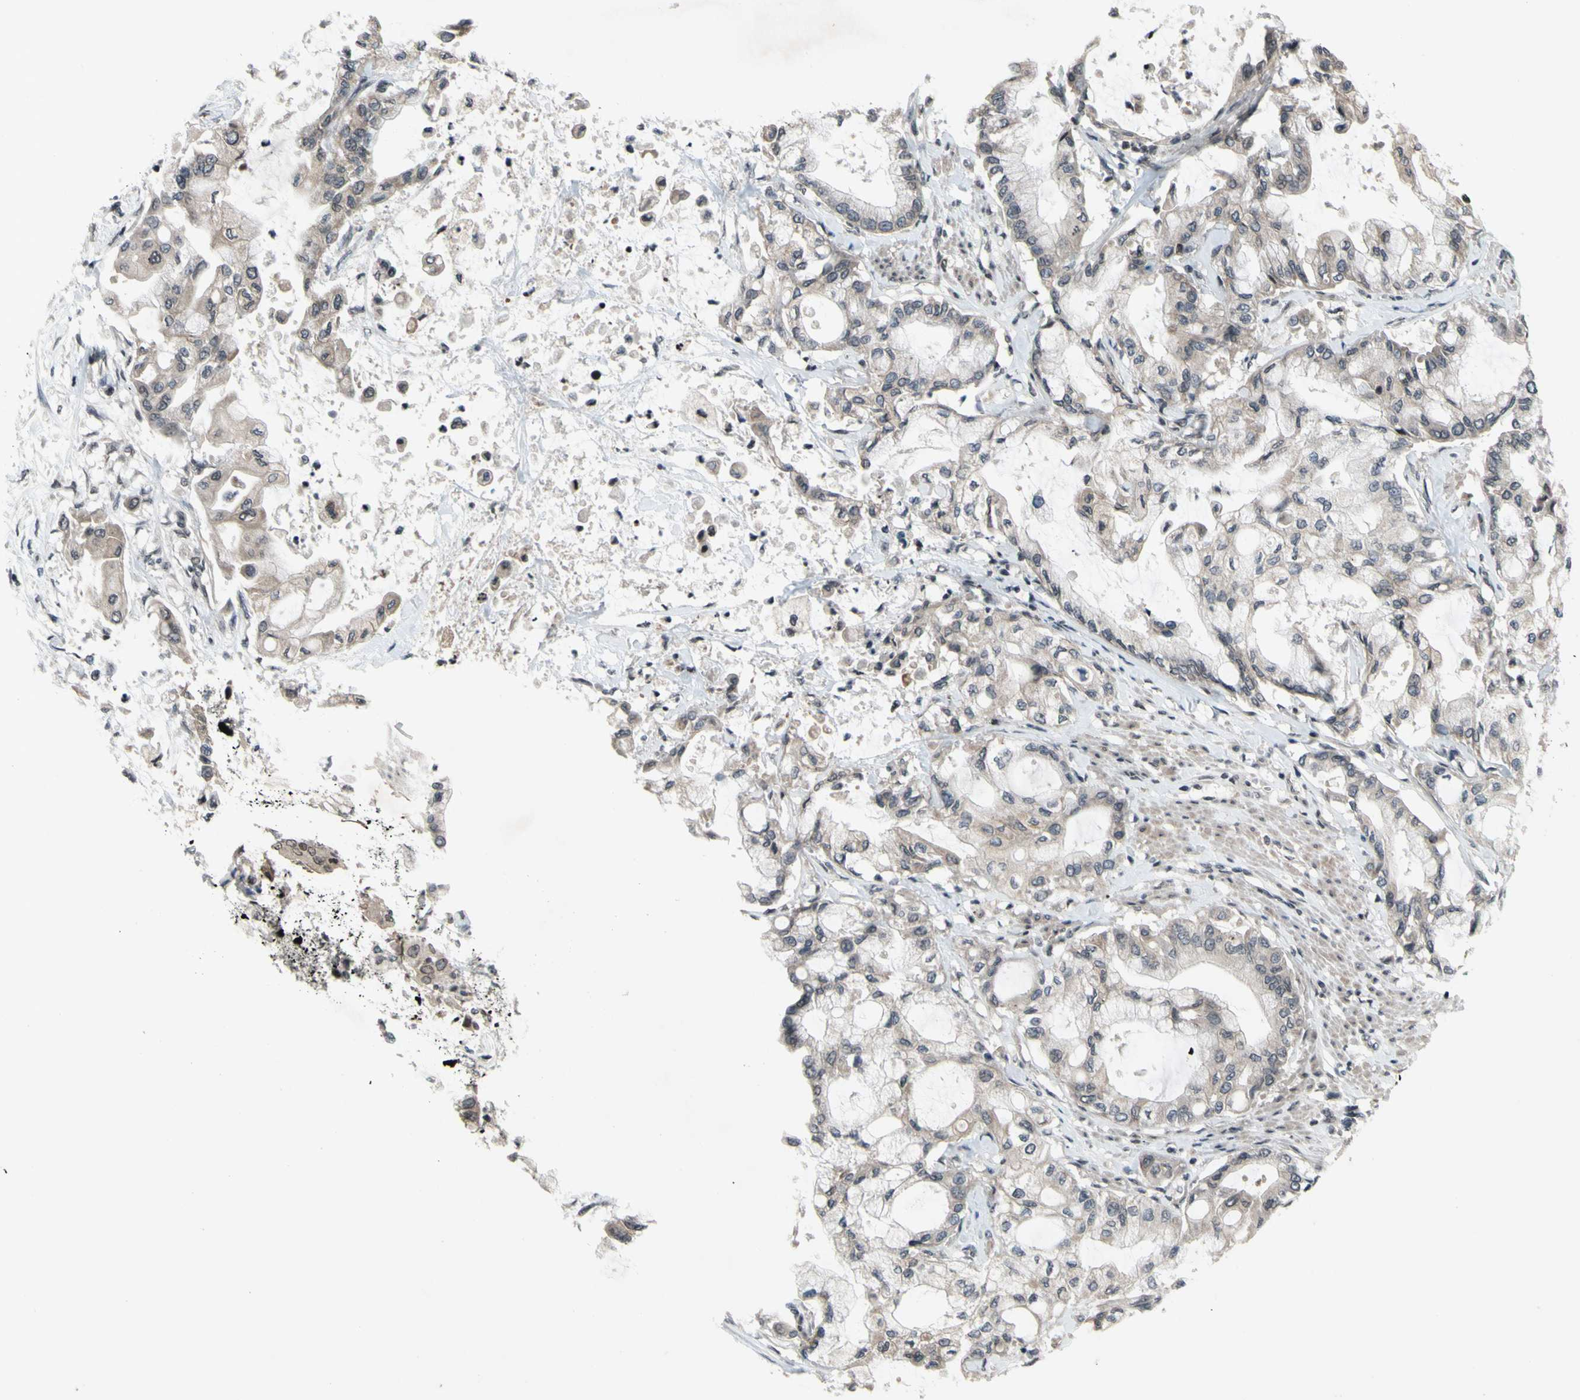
{"staining": {"intensity": "weak", "quantity": "25%-75%", "location": "cytoplasmic/membranous"}, "tissue": "pancreatic cancer", "cell_type": "Tumor cells", "image_type": "cancer", "snomed": [{"axis": "morphology", "description": "Adenocarcinoma, NOS"}, {"axis": "morphology", "description": "Adenocarcinoma, metastatic, NOS"}, {"axis": "topography", "description": "Lymph node"}, {"axis": "topography", "description": "Pancreas"}, {"axis": "topography", "description": "Duodenum"}], "caption": "Weak cytoplasmic/membranous expression is present in about 25%-75% of tumor cells in pancreatic cancer (adenocarcinoma).", "gene": "XPO1", "patient": {"sex": "female", "age": 64}}